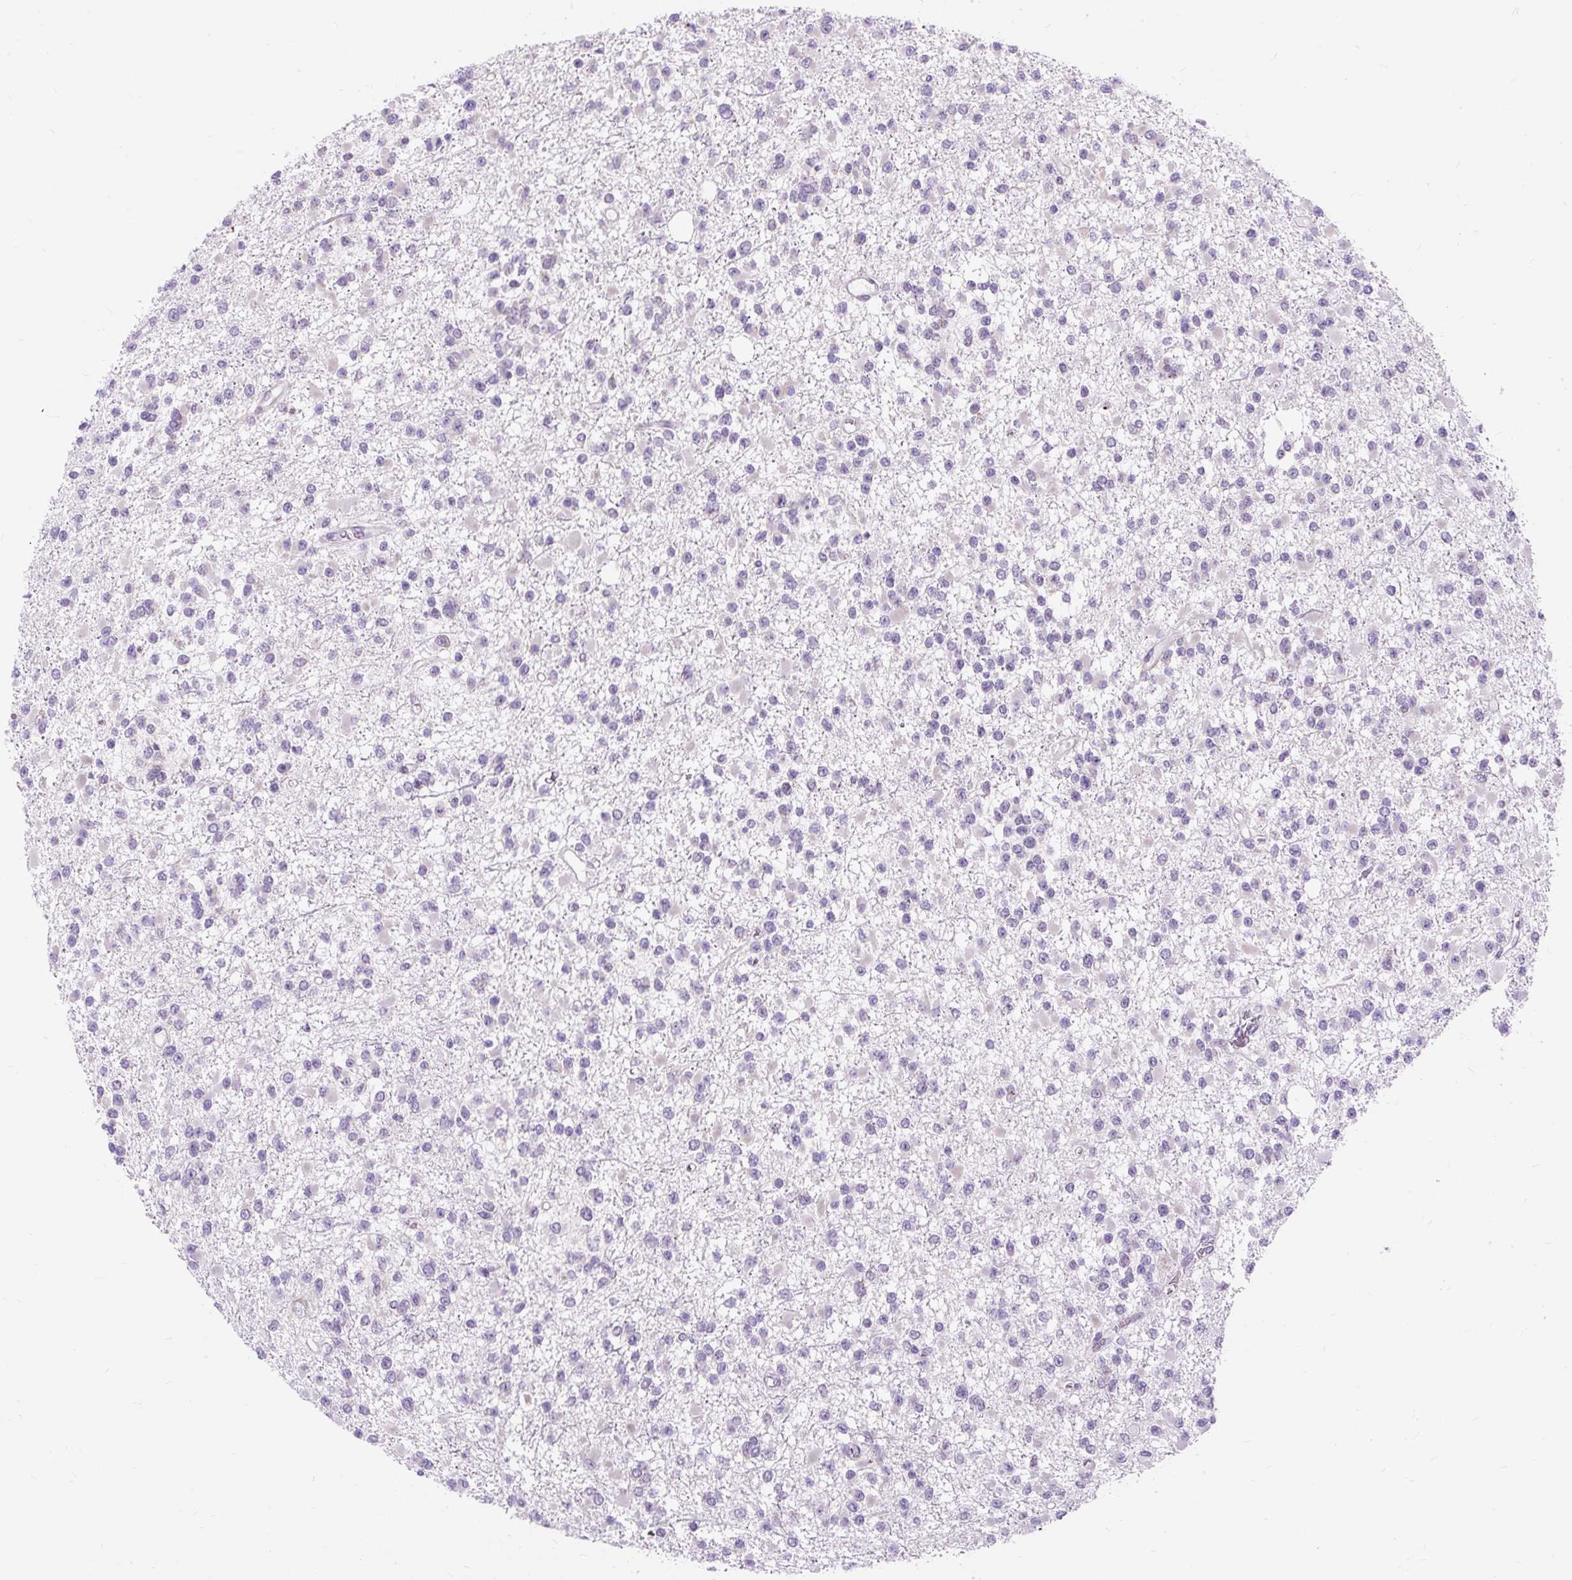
{"staining": {"intensity": "negative", "quantity": "none", "location": "none"}, "tissue": "glioma", "cell_type": "Tumor cells", "image_type": "cancer", "snomed": [{"axis": "morphology", "description": "Glioma, malignant, Low grade"}, {"axis": "topography", "description": "Brain"}], "caption": "Tumor cells show no significant protein positivity in glioma.", "gene": "CISD3", "patient": {"sex": "female", "age": 22}}